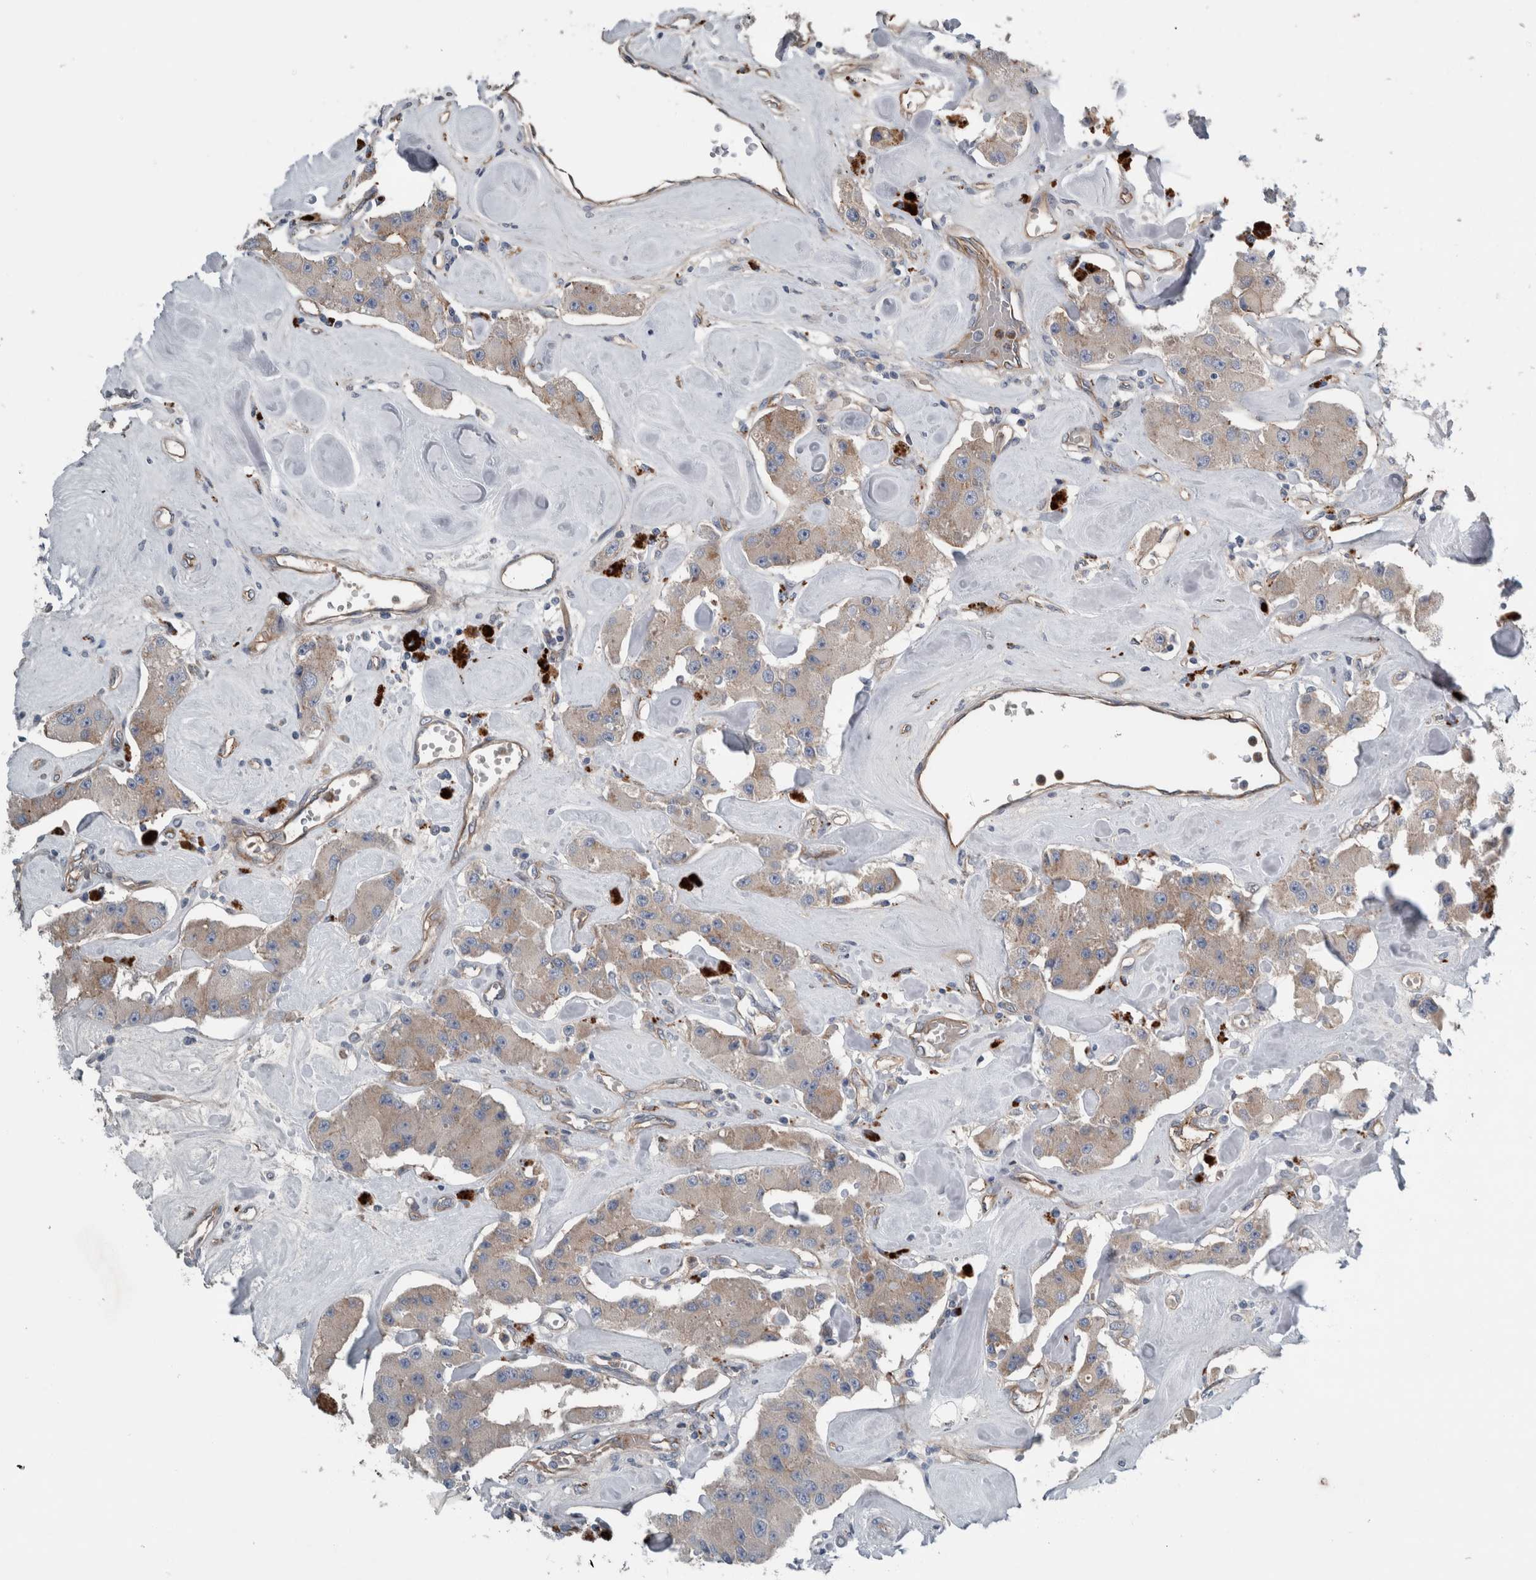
{"staining": {"intensity": "weak", "quantity": ">75%", "location": "cytoplasmic/membranous"}, "tissue": "carcinoid", "cell_type": "Tumor cells", "image_type": "cancer", "snomed": [{"axis": "morphology", "description": "Carcinoid, malignant, NOS"}, {"axis": "topography", "description": "Pancreas"}], "caption": "There is low levels of weak cytoplasmic/membranous expression in tumor cells of carcinoid, as demonstrated by immunohistochemical staining (brown color).", "gene": "GLT8D2", "patient": {"sex": "male", "age": 41}}